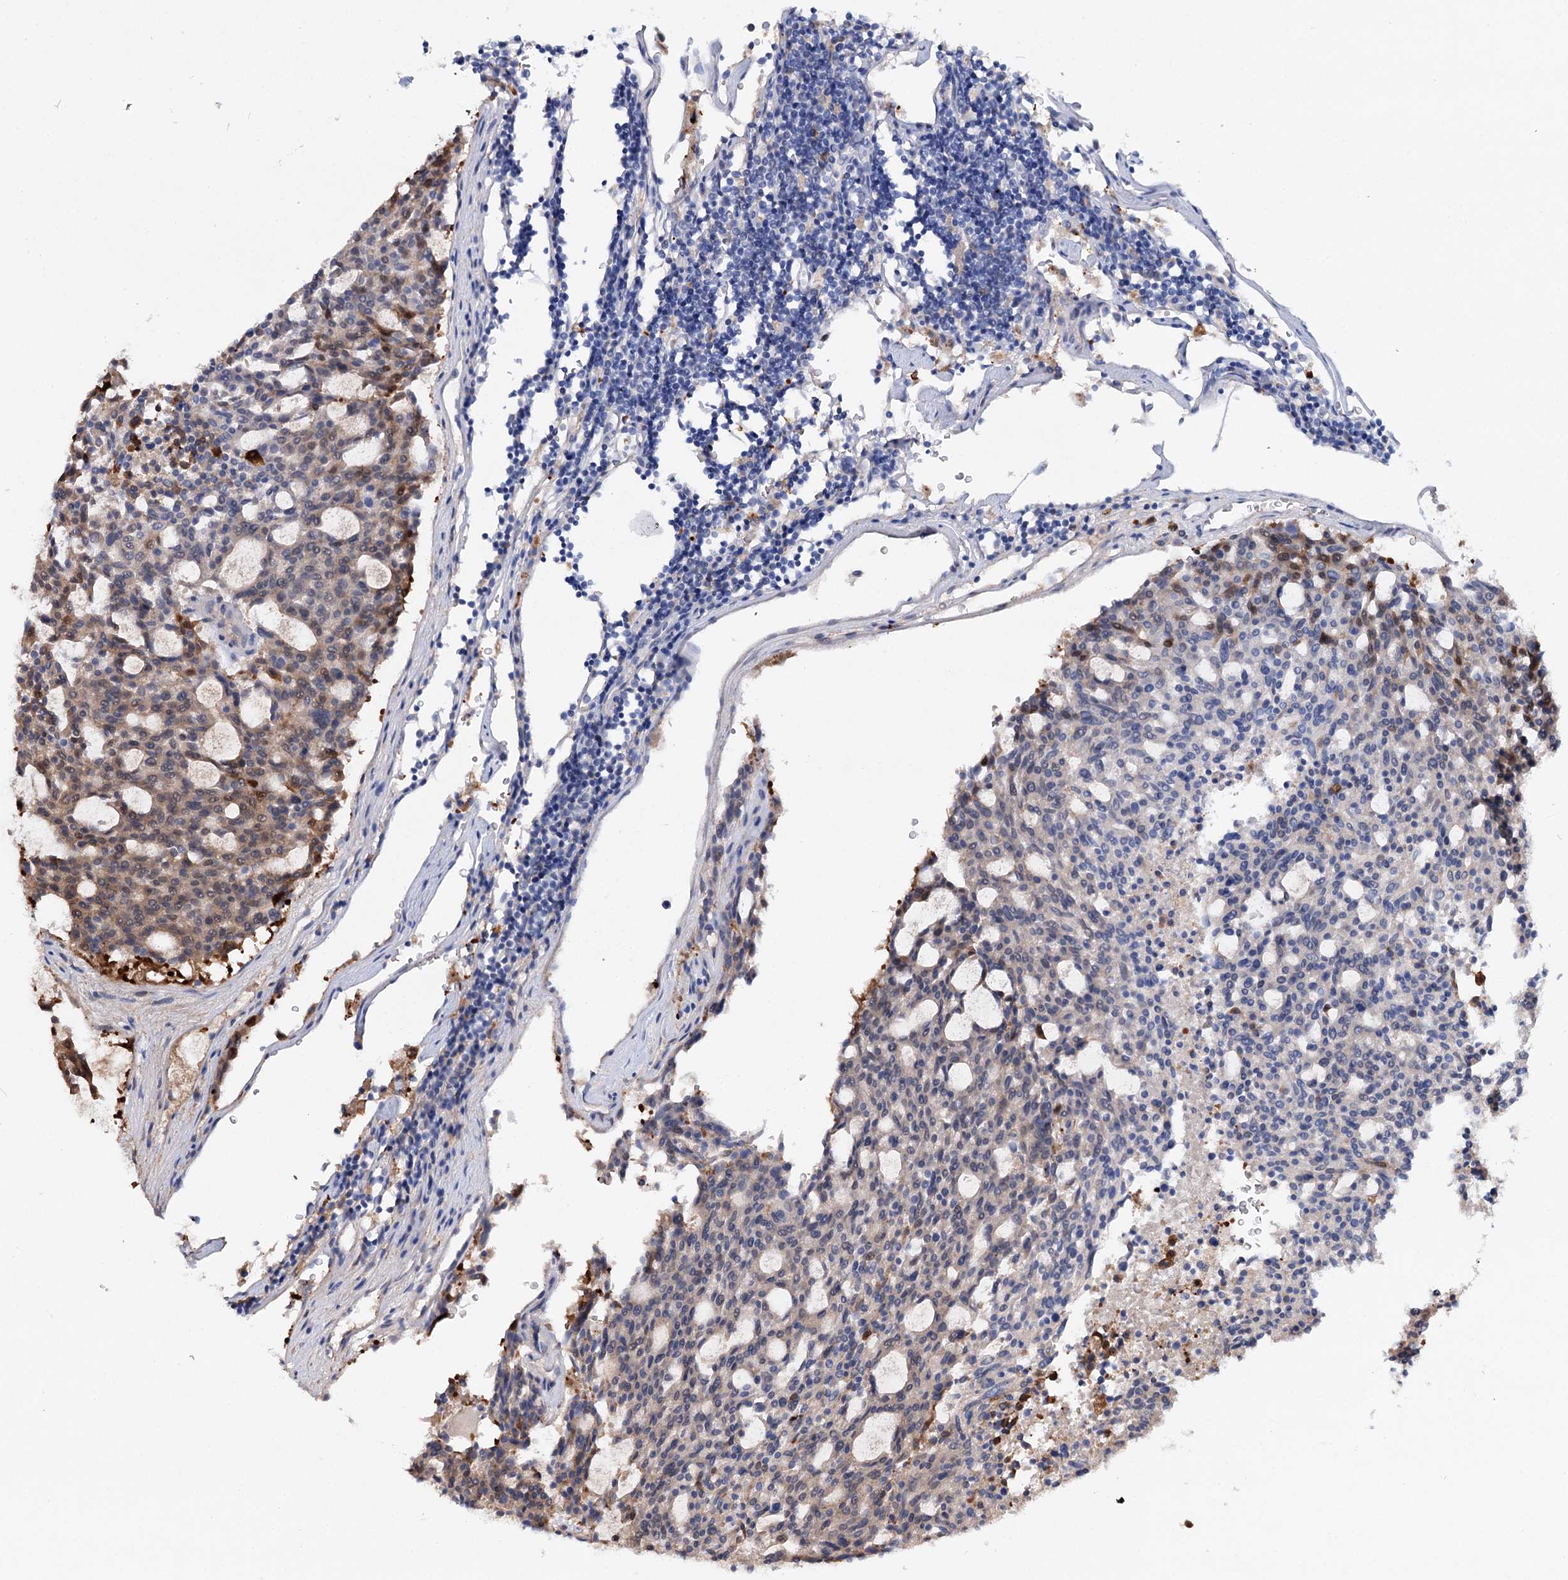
{"staining": {"intensity": "moderate", "quantity": "25%-75%", "location": "cytoplasmic/membranous,nuclear"}, "tissue": "carcinoid", "cell_type": "Tumor cells", "image_type": "cancer", "snomed": [{"axis": "morphology", "description": "Carcinoid, malignant, NOS"}, {"axis": "topography", "description": "Pancreas"}], "caption": "Brown immunohistochemical staining in carcinoid displays moderate cytoplasmic/membranous and nuclear positivity in about 25%-75% of tumor cells.", "gene": "CFAP46", "patient": {"sex": "female", "age": 54}}